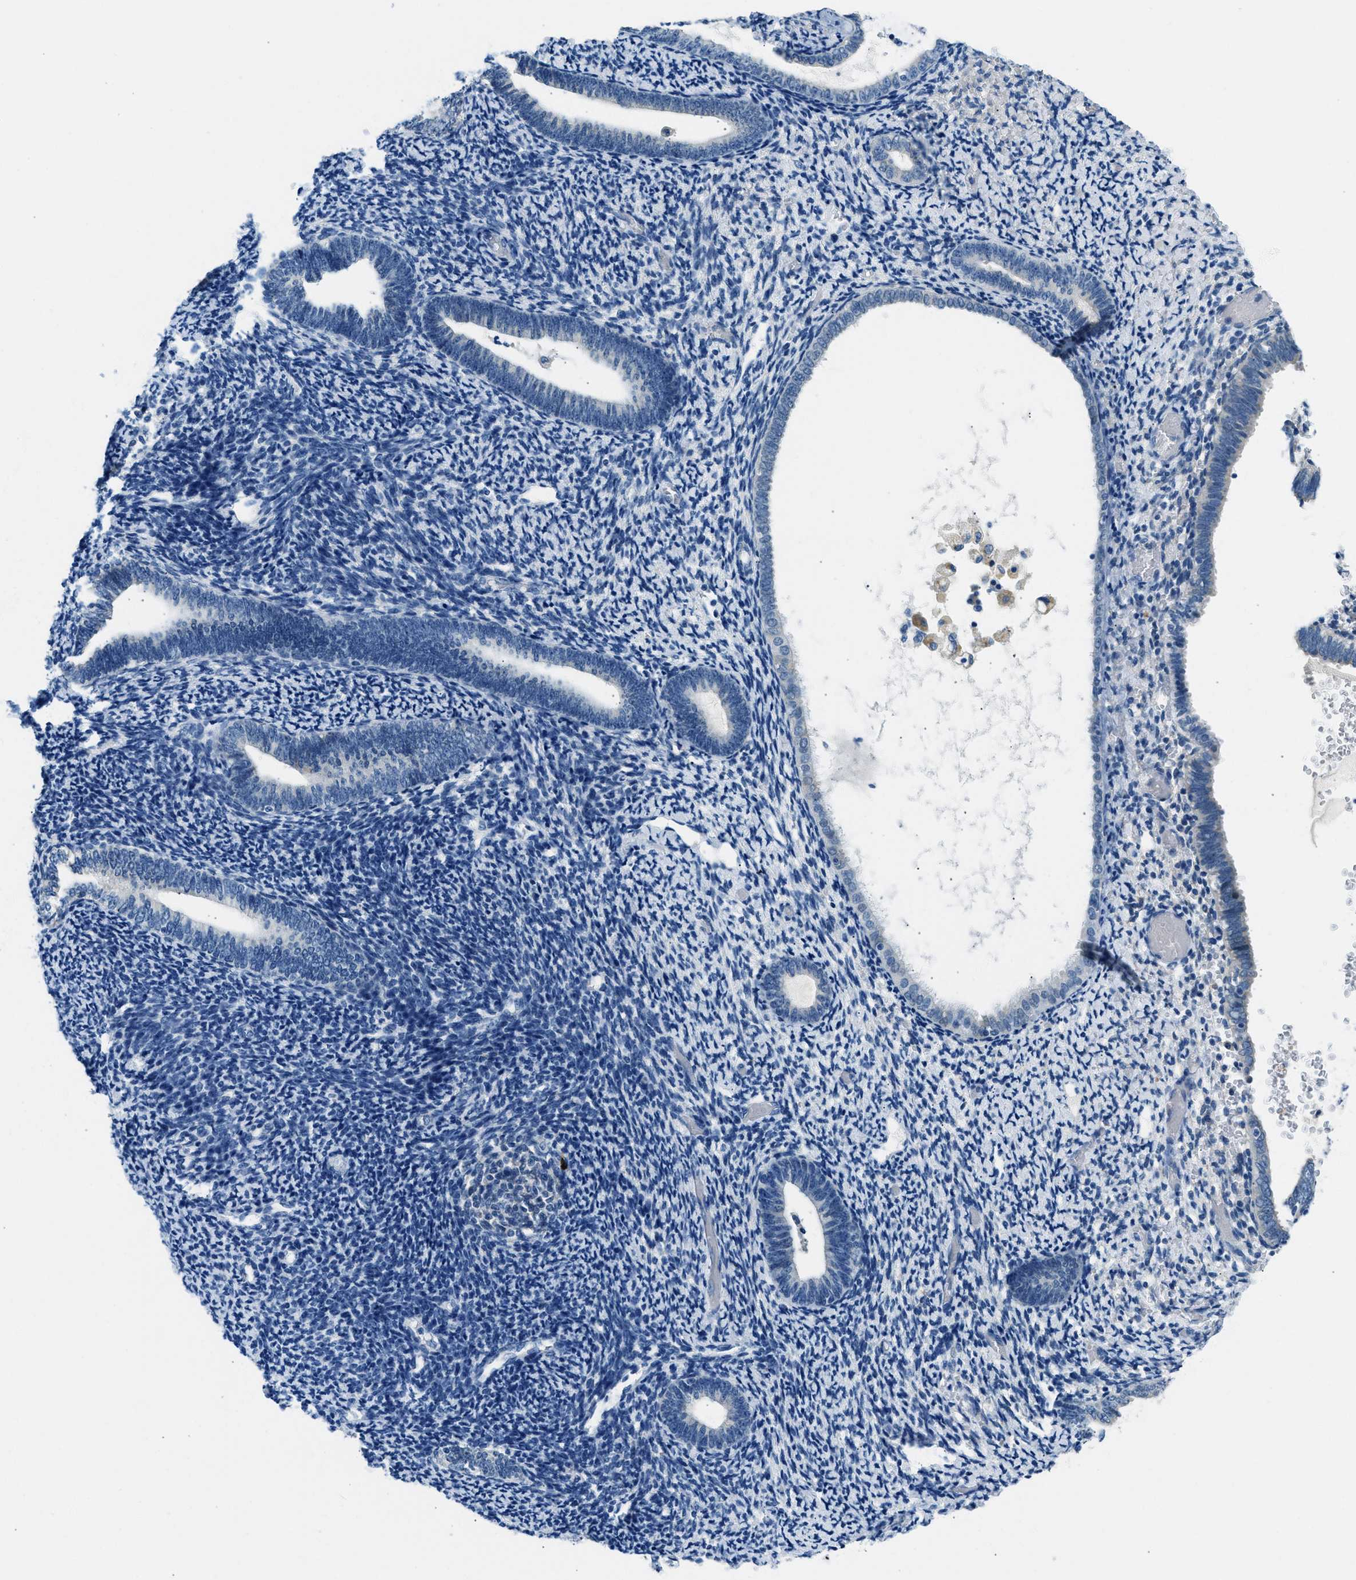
{"staining": {"intensity": "negative", "quantity": "none", "location": "none"}, "tissue": "endometrium", "cell_type": "Cells in endometrial stroma", "image_type": "normal", "snomed": [{"axis": "morphology", "description": "Normal tissue, NOS"}, {"axis": "topography", "description": "Endometrium"}], "caption": "Unremarkable endometrium was stained to show a protein in brown. There is no significant staining in cells in endometrial stroma. Nuclei are stained in blue.", "gene": "CLDN18", "patient": {"sex": "female", "age": 66}}